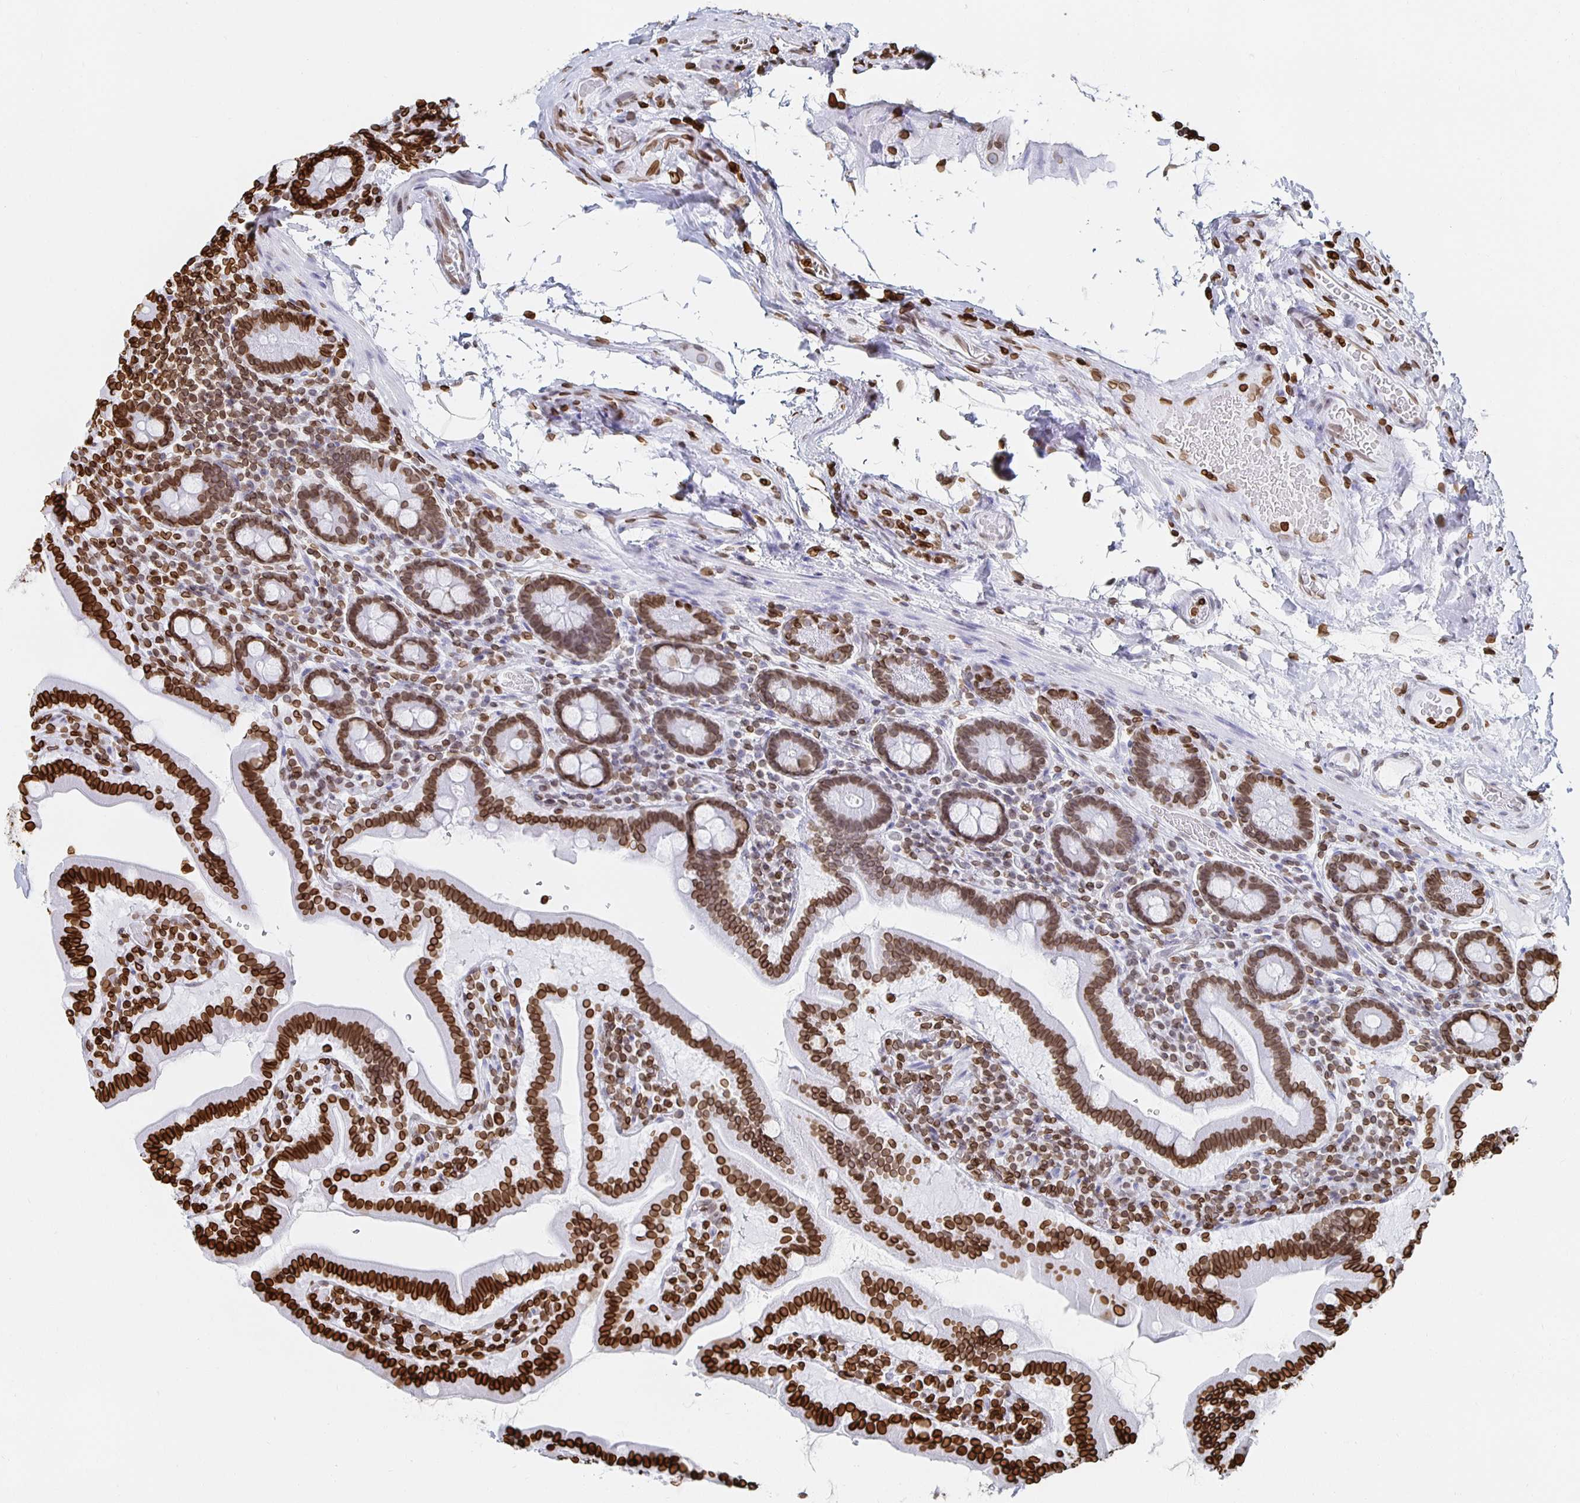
{"staining": {"intensity": "strong", "quantity": ">75%", "location": "cytoplasmic/membranous,nuclear"}, "tissue": "small intestine", "cell_type": "Glandular cells", "image_type": "normal", "snomed": [{"axis": "morphology", "description": "Normal tissue, NOS"}, {"axis": "topography", "description": "Small intestine"}], "caption": "About >75% of glandular cells in unremarkable human small intestine exhibit strong cytoplasmic/membranous,nuclear protein staining as visualized by brown immunohistochemical staining.", "gene": "LMNB1", "patient": {"sex": "male", "age": 26}}